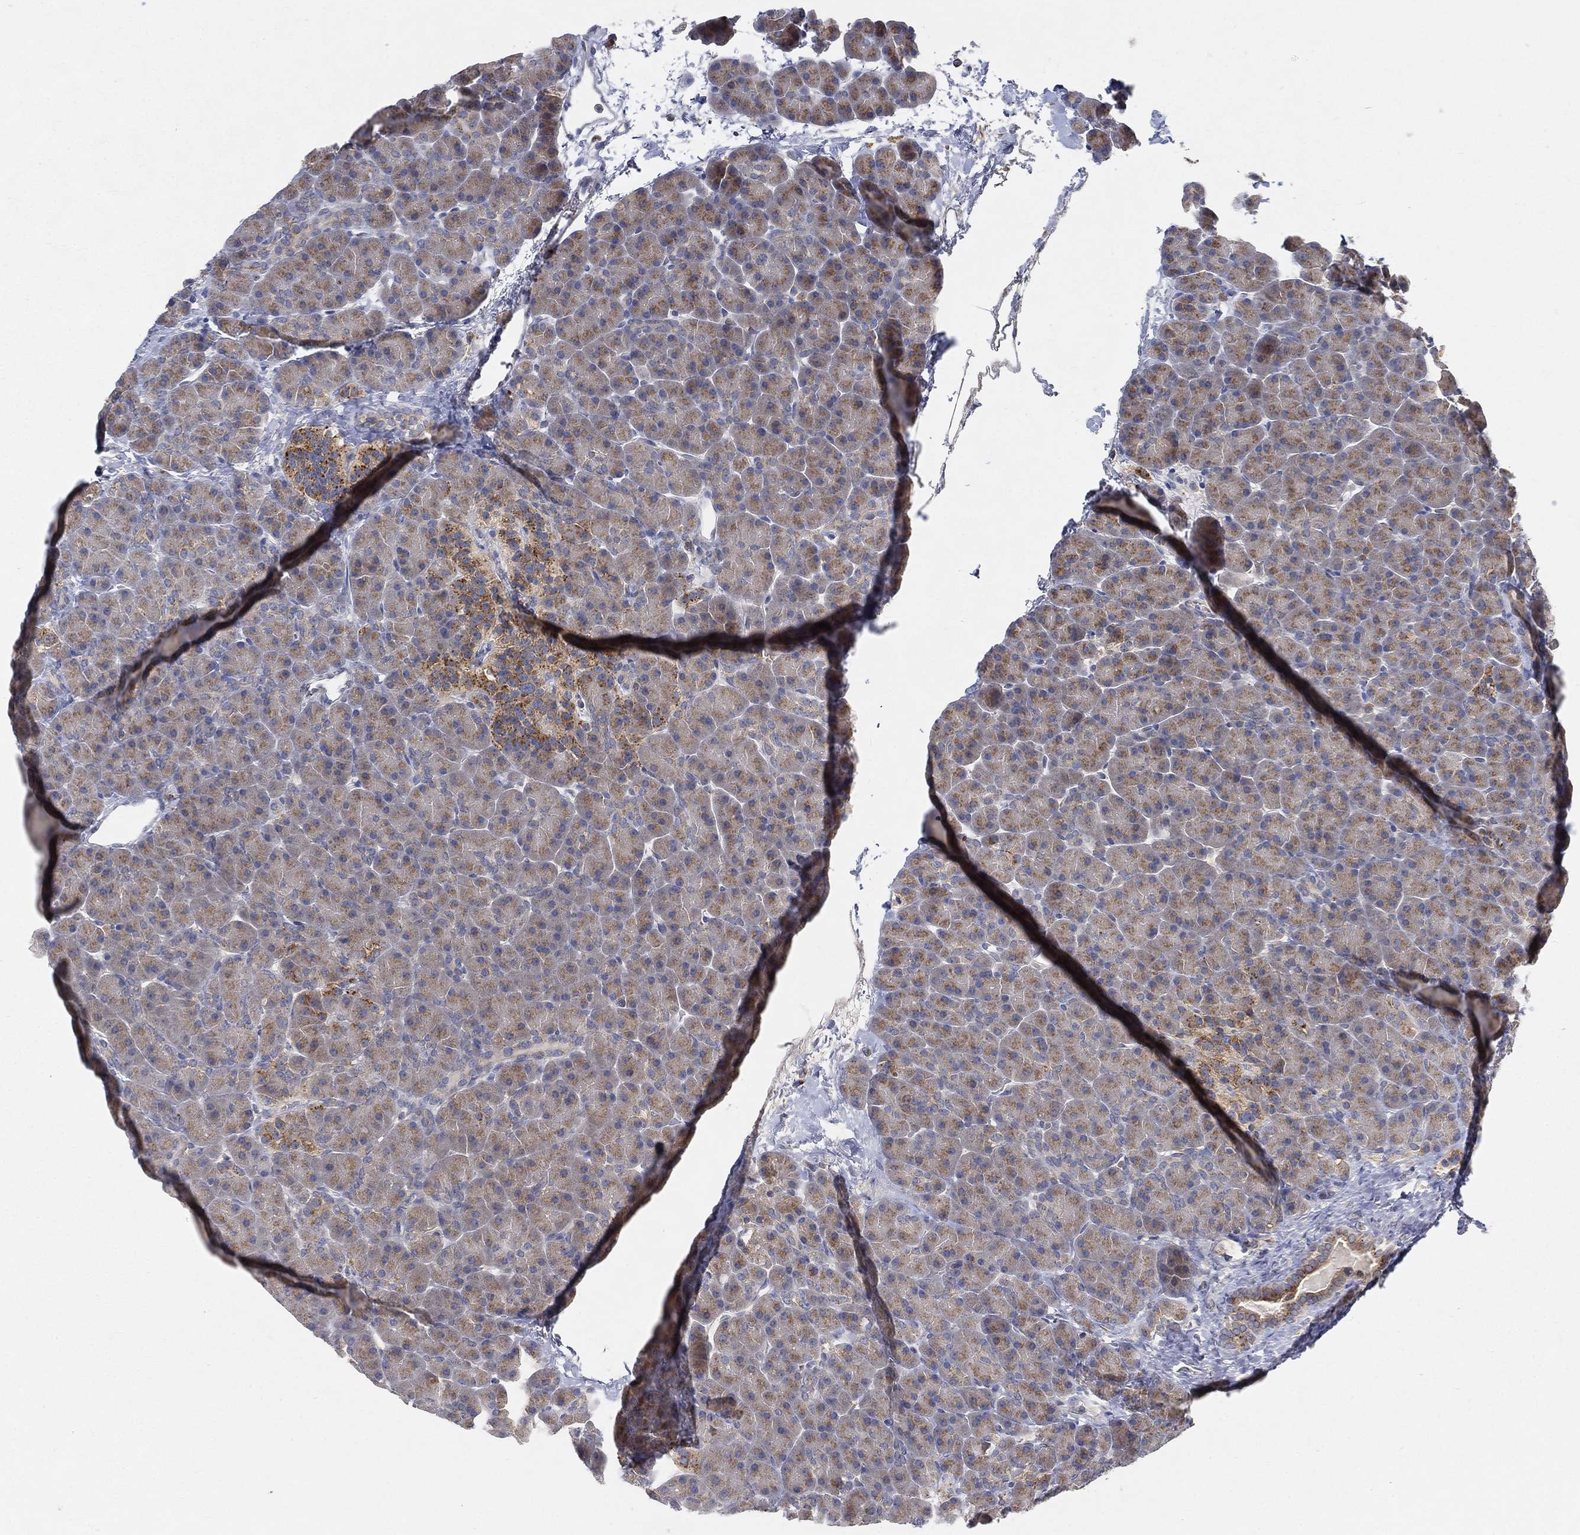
{"staining": {"intensity": "weak", "quantity": "25%-75%", "location": "cytoplasmic/membranous"}, "tissue": "pancreas", "cell_type": "Exocrine glandular cells", "image_type": "normal", "snomed": [{"axis": "morphology", "description": "Normal tissue, NOS"}, {"axis": "topography", "description": "Pancreas"}], "caption": "High-power microscopy captured an immunohistochemistry (IHC) micrograph of unremarkable pancreas, revealing weak cytoplasmic/membranous expression in approximately 25%-75% of exocrine glandular cells.", "gene": "CTSL", "patient": {"sex": "female", "age": 44}}